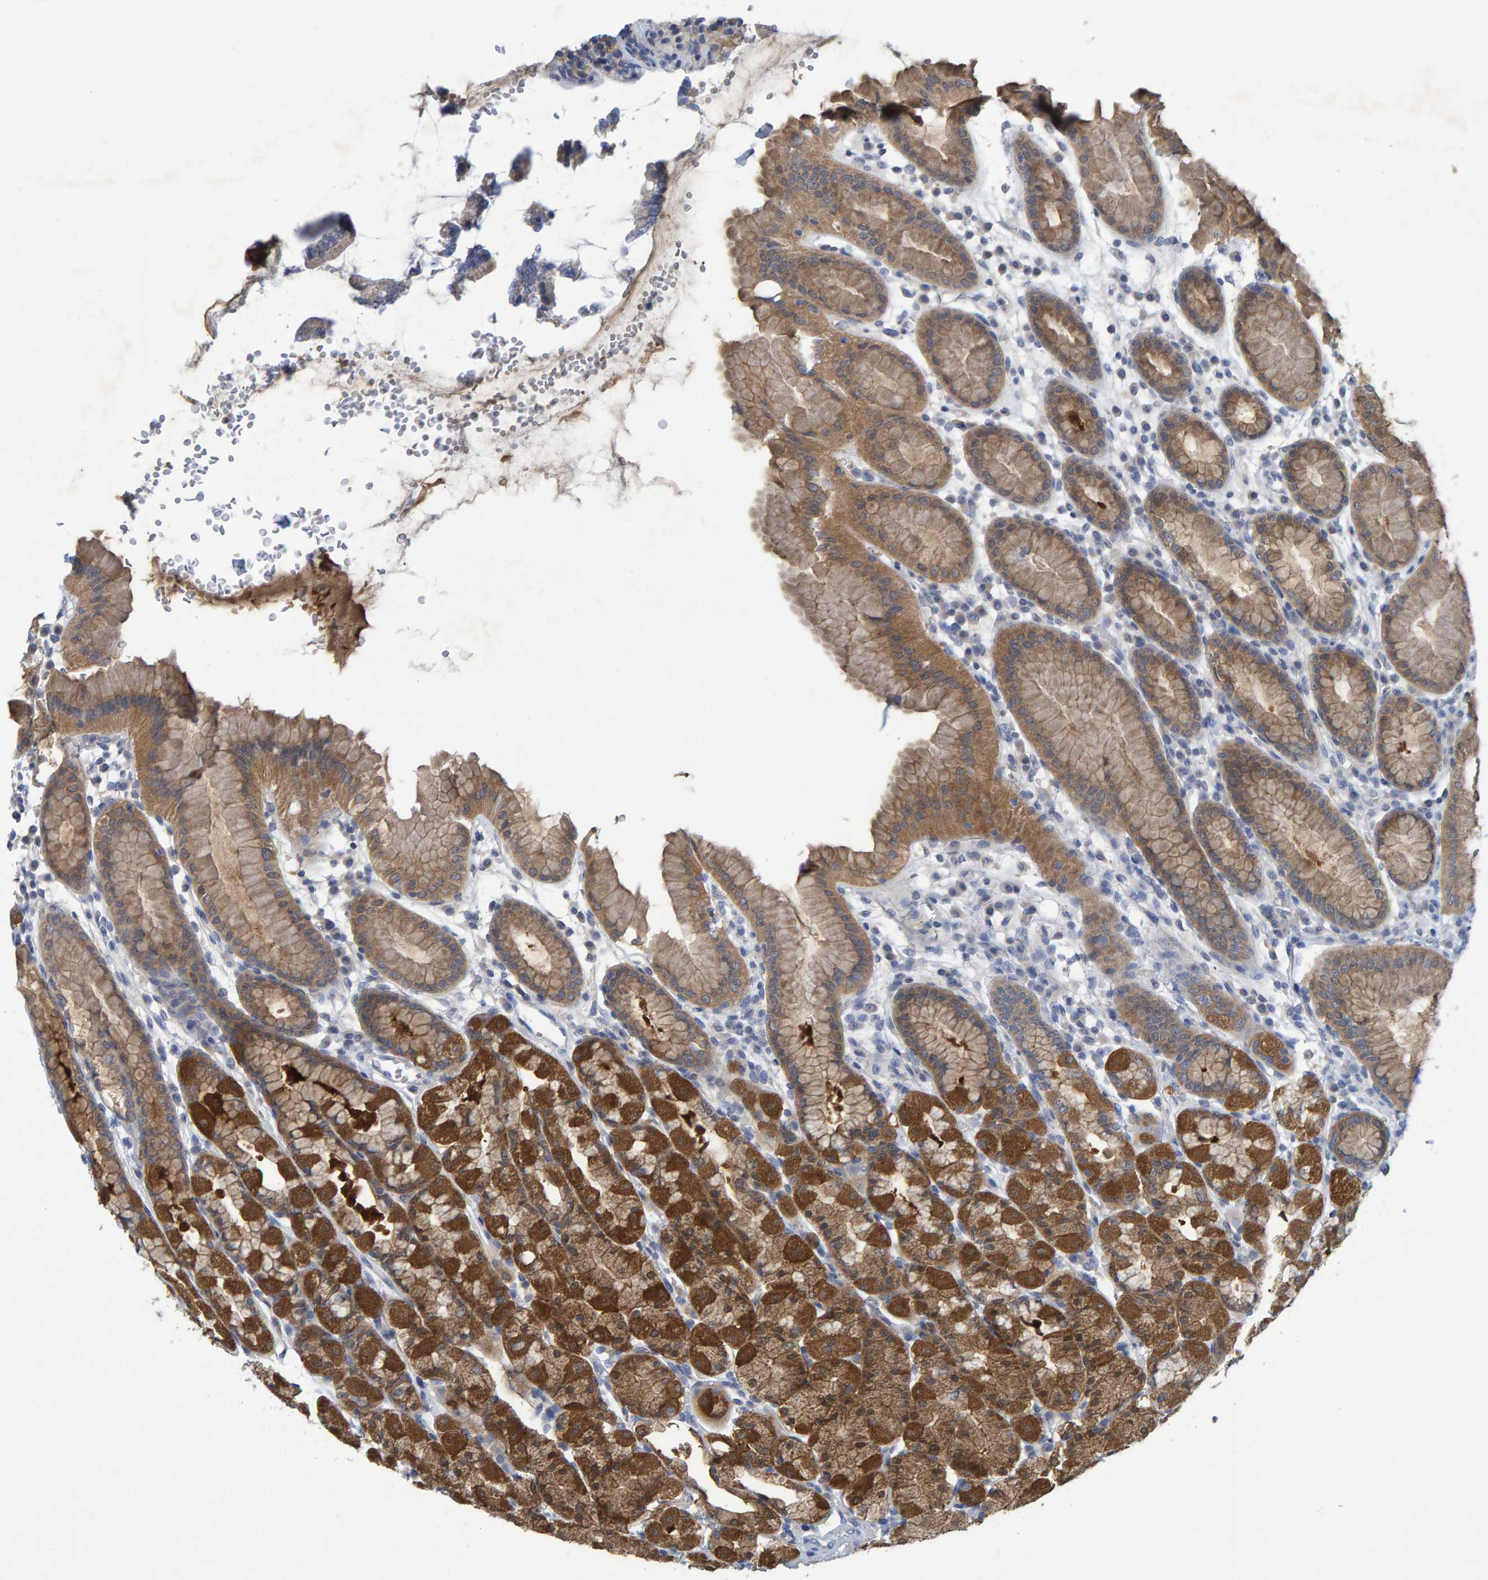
{"staining": {"intensity": "strong", "quantity": ">75%", "location": "cytoplasmic/membranous"}, "tissue": "stomach", "cell_type": "Glandular cells", "image_type": "normal", "snomed": [{"axis": "morphology", "description": "Normal tissue, NOS"}, {"axis": "topography", "description": "Stomach, upper"}], "caption": "Immunohistochemistry (IHC) image of benign stomach stained for a protein (brown), which shows high levels of strong cytoplasmic/membranous staining in approximately >75% of glandular cells.", "gene": "ALAD", "patient": {"sex": "male", "age": 68}}